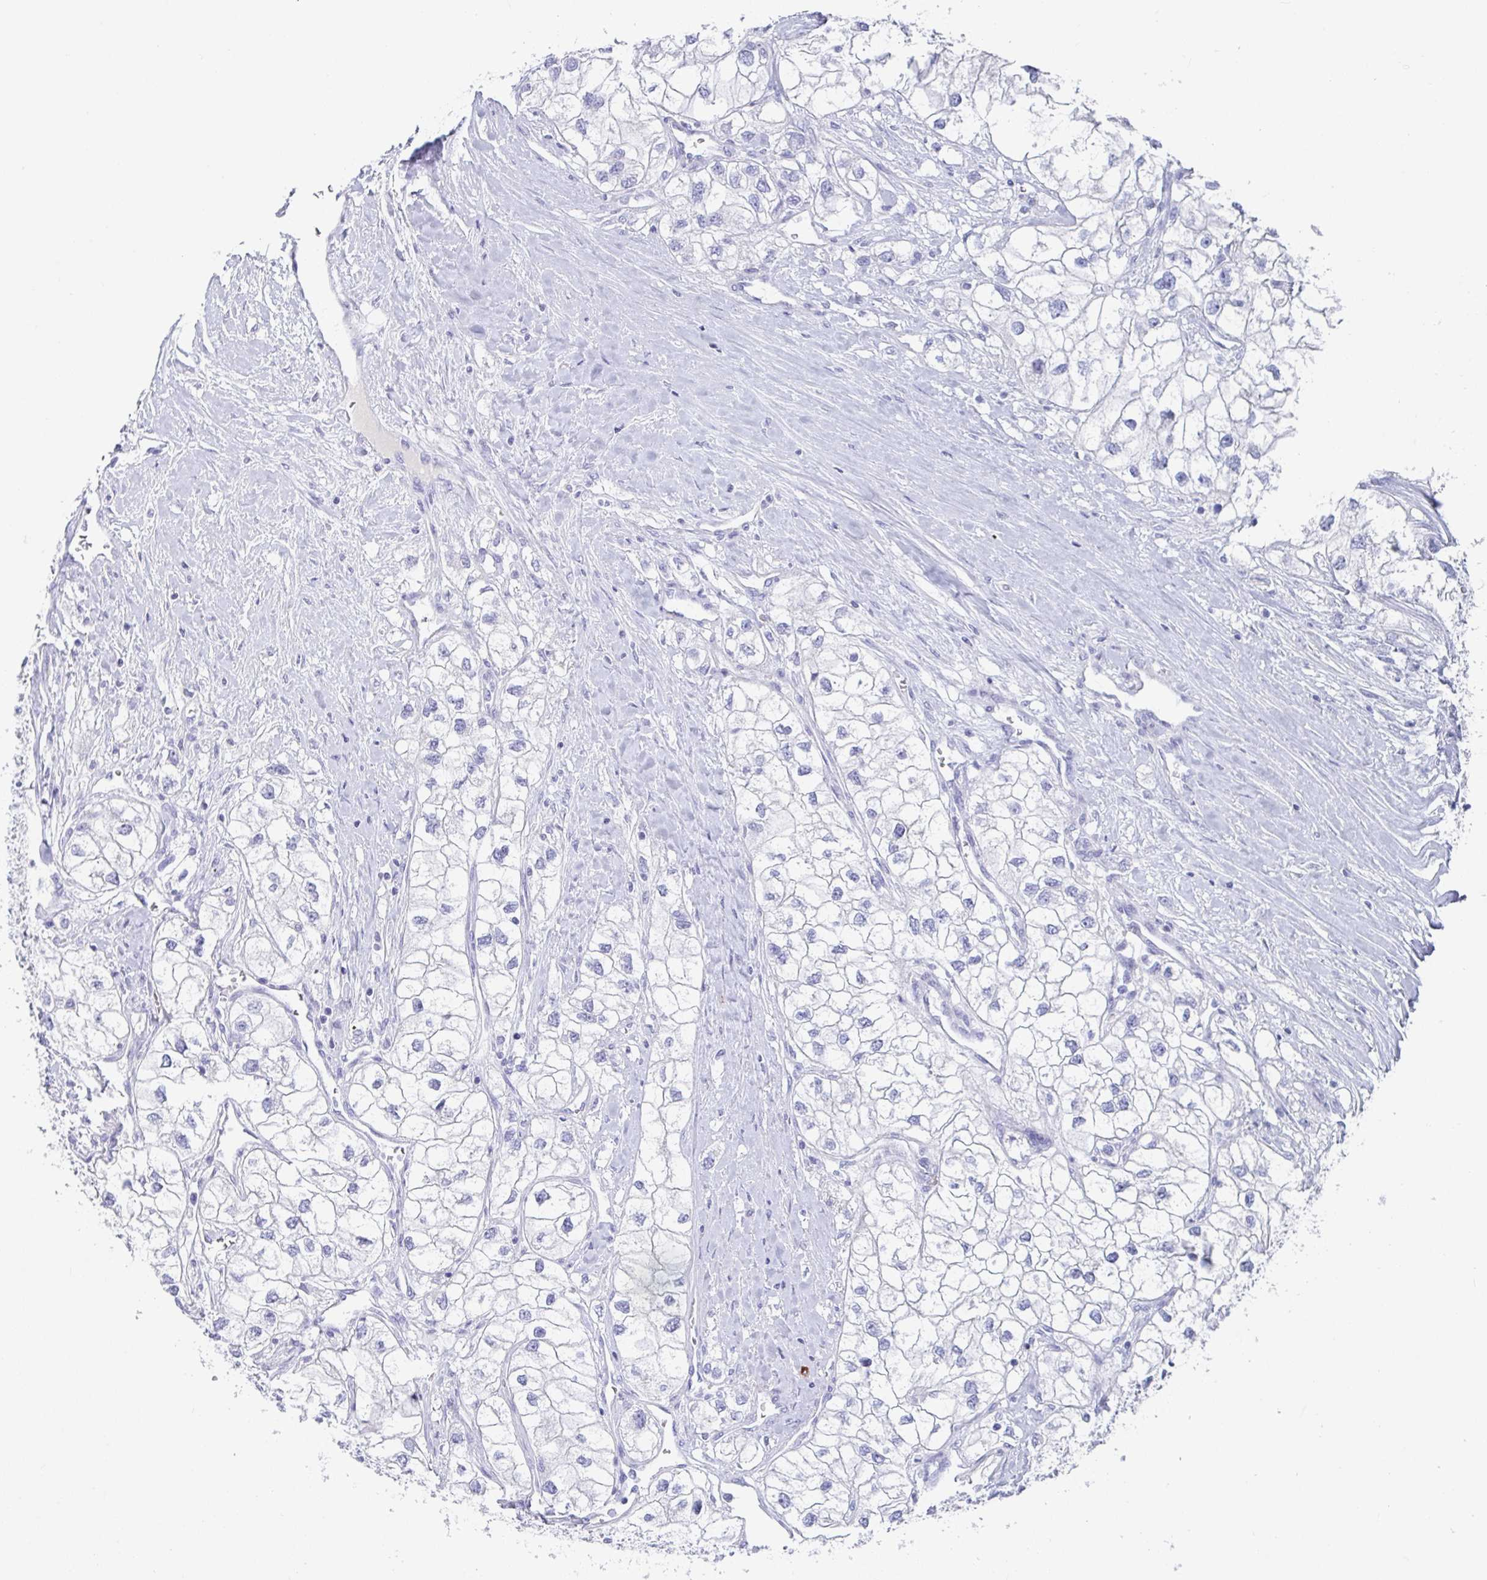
{"staining": {"intensity": "negative", "quantity": "none", "location": "none"}, "tissue": "renal cancer", "cell_type": "Tumor cells", "image_type": "cancer", "snomed": [{"axis": "morphology", "description": "Adenocarcinoma, NOS"}, {"axis": "topography", "description": "Kidney"}], "caption": "Immunohistochemistry photomicrograph of human renal cancer stained for a protein (brown), which exhibits no positivity in tumor cells.", "gene": "PLA2G1B", "patient": {"sex": "male", "age": 59}}